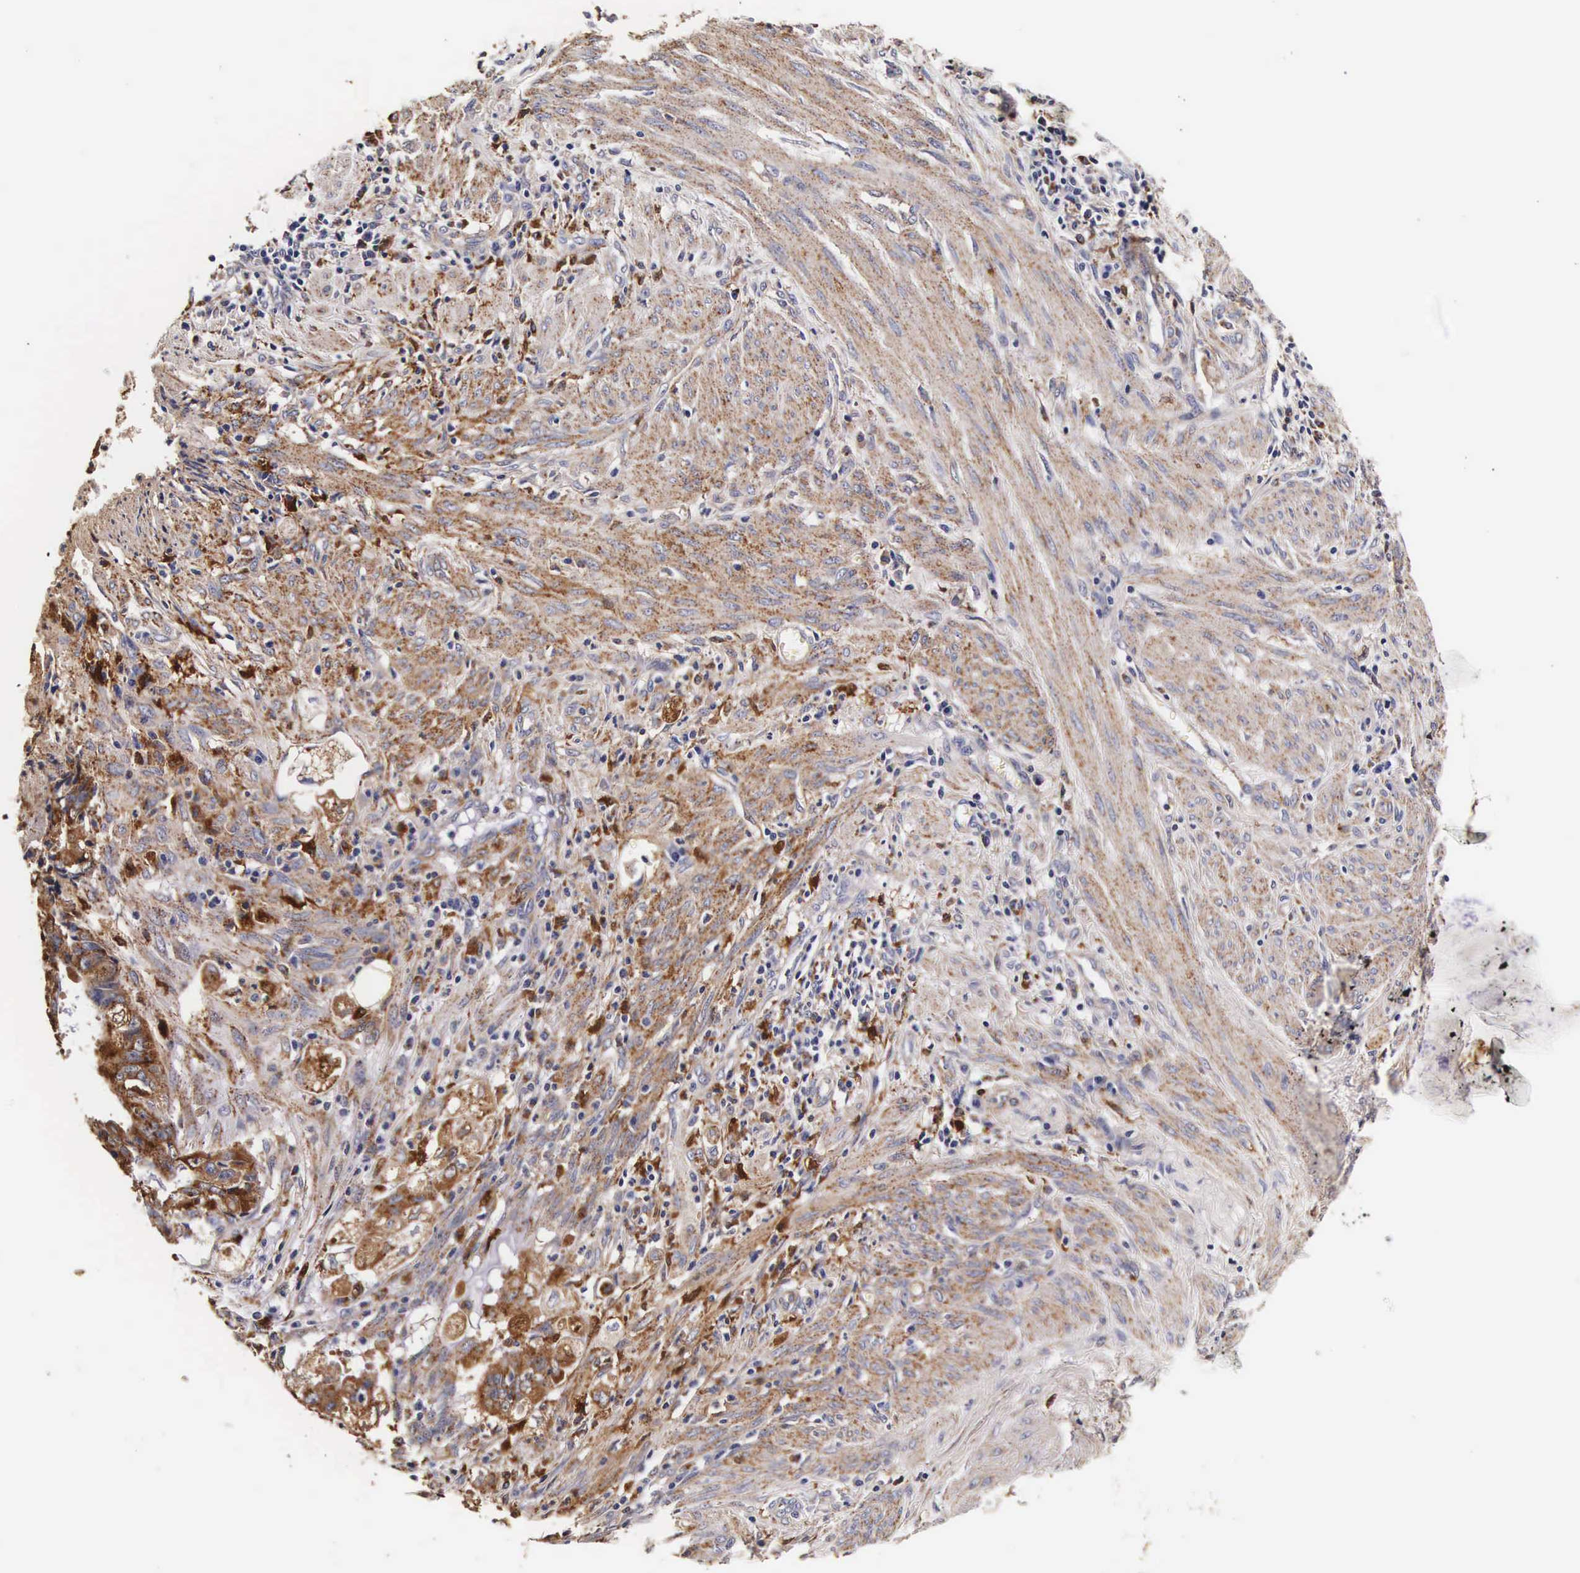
{"staining": {"intensity": "strong", "quantity": ">75%", "location": "cytoplasmic/membranous"}, "tissue": "endometrial cancer", "cell_type": "Tumor cells", "image_type": "cancer", "snomed": [{"axis": "morphology", "description": "Adenocarcinoma, NOS"}, {"axis": "topography", "description": "Endometrium"}], "caption": "Human endometrial adenocarcinoma stained with a protein marker reveals strong staining in tumor cells.", "gene": "CTSB", "patient": {"sex": "female", "age": 75}}